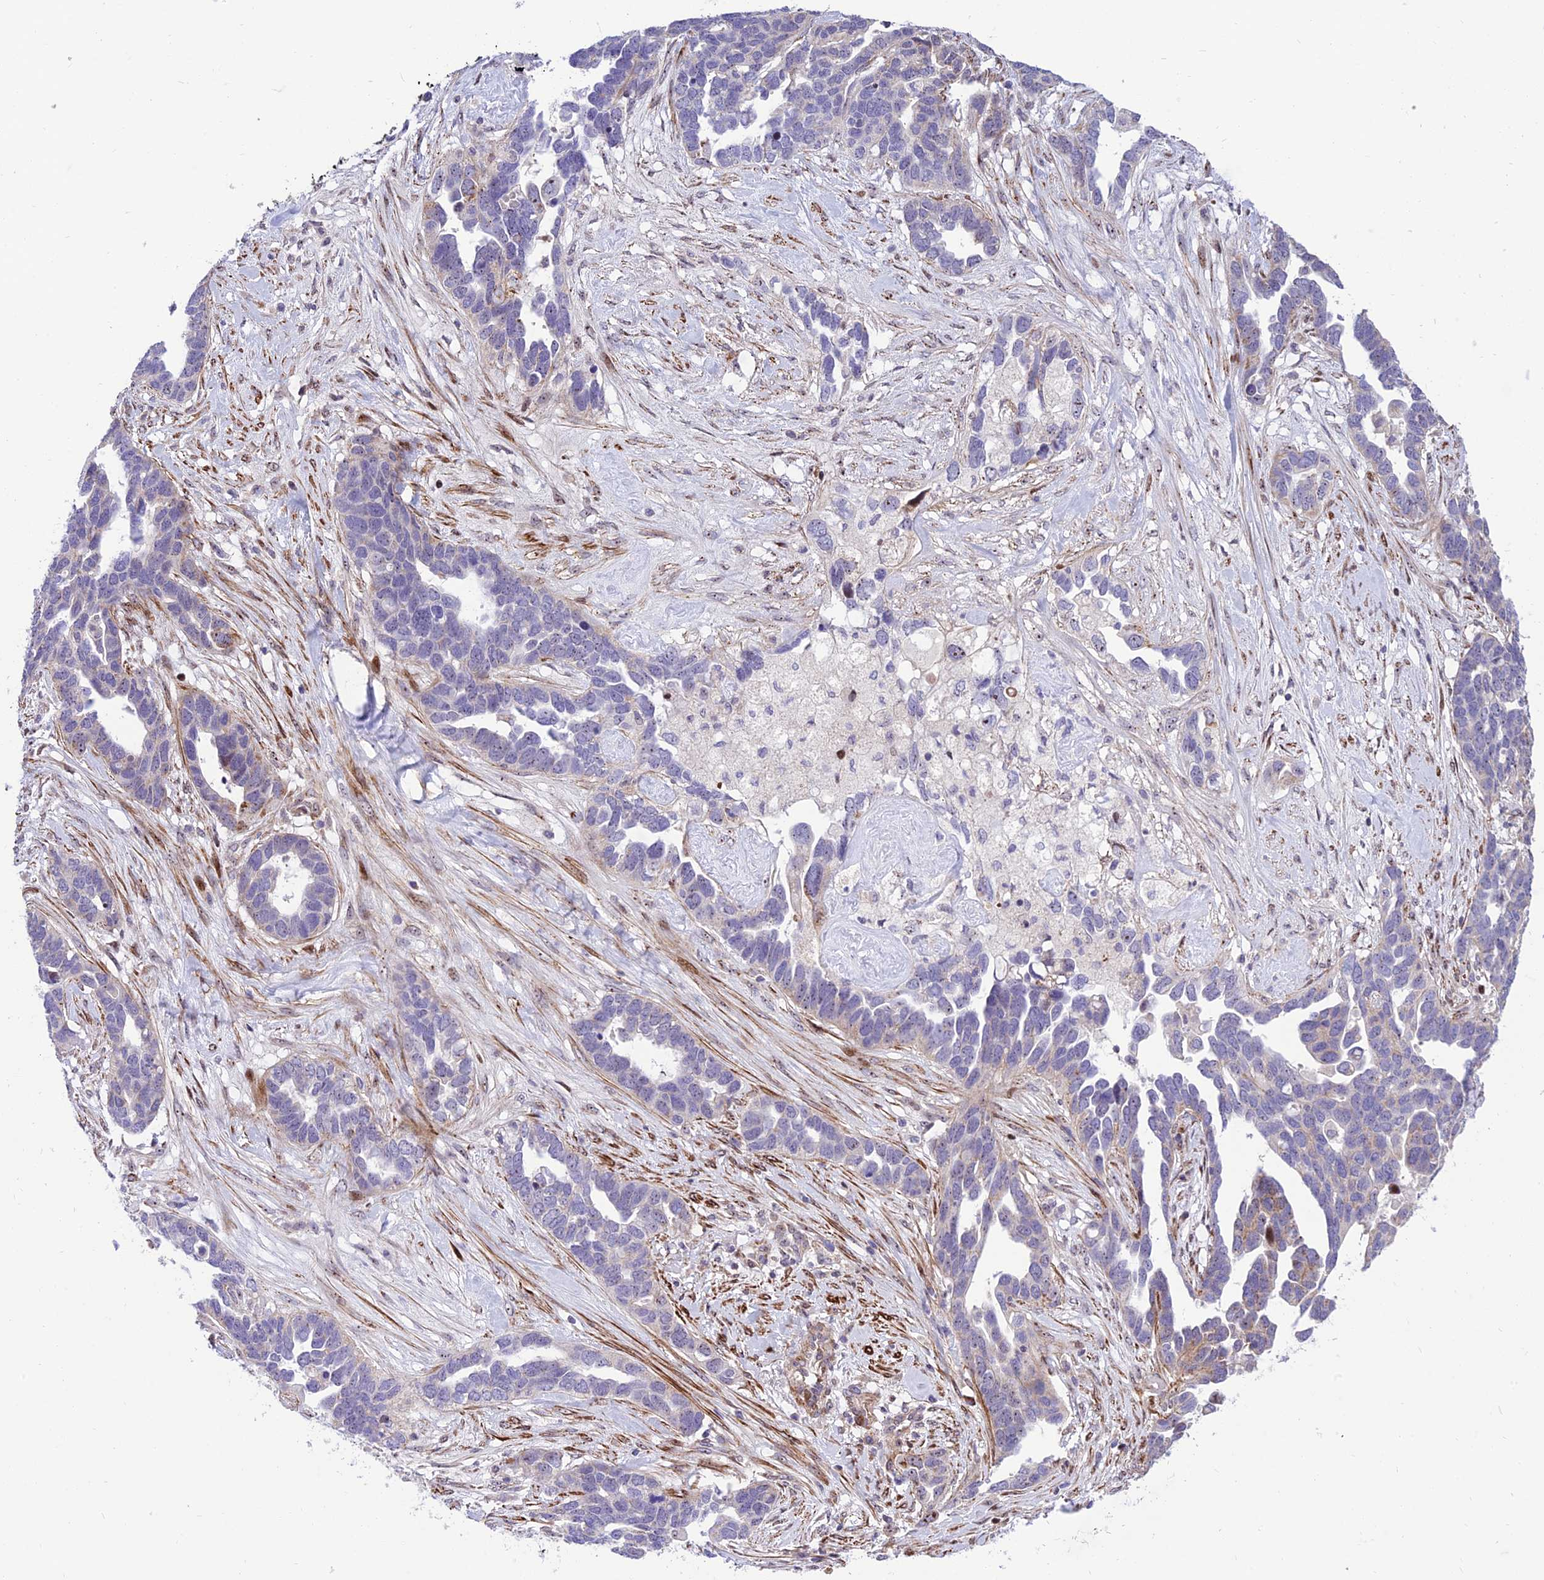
{"staining": {"intensity": "weak", "quantity": "<25%", "location": "cytoplasmic/membranous"}, "tissue": "ovarian cancer", "cell_type": "Tumor cells", "image_type": "cancer", "snomed": [{"axis": "morphology", "description": "Cystadenocarcinoma, serous, NOS"}, {"axis": "topography", "description": "Ovary"}], "caption": "Tumor cells show no significant protein expression in serous cystadenocarcinoma (ovarian).", "gene": "KBTBD7", "patient": {"sex": "female", "age": 54}}